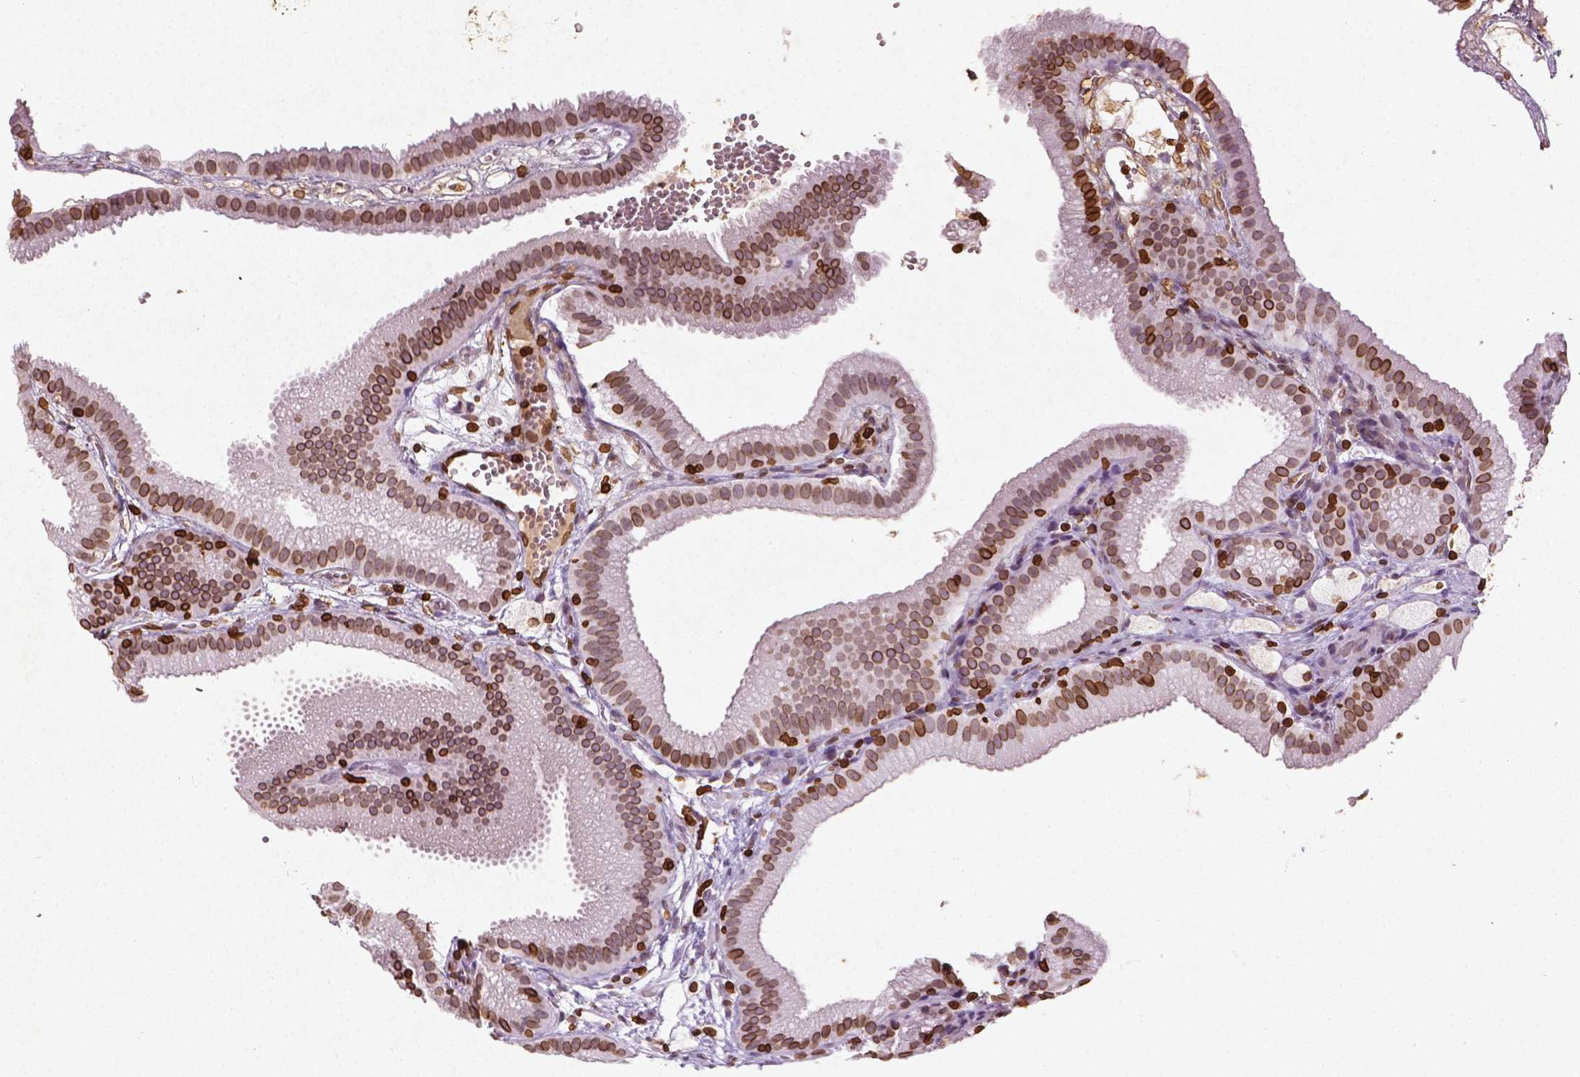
{"staining": {"intensity": "moderate", "quantity": ">75%", "location": "cytoplasmic/membranous,nuclear"}, "tissue": "gallbladder", "cell_type": "Glandular cells", "image_type": "normal", "snomed": [{"axis": "morphology", "description": "Normal tissue, NOS"}, {"axis": "topography", "description": "Gallbladder"}], "caption": "The immunohistochemical stain labels moderate cytoplasmic/membranous,nuclear expression in glandular cells of normal gallbladder. (DAB = brown stain, brightfield microscopy at high magnification).", "gene": "LMNB1", "patient": {"sex": "female", "age": 63}}